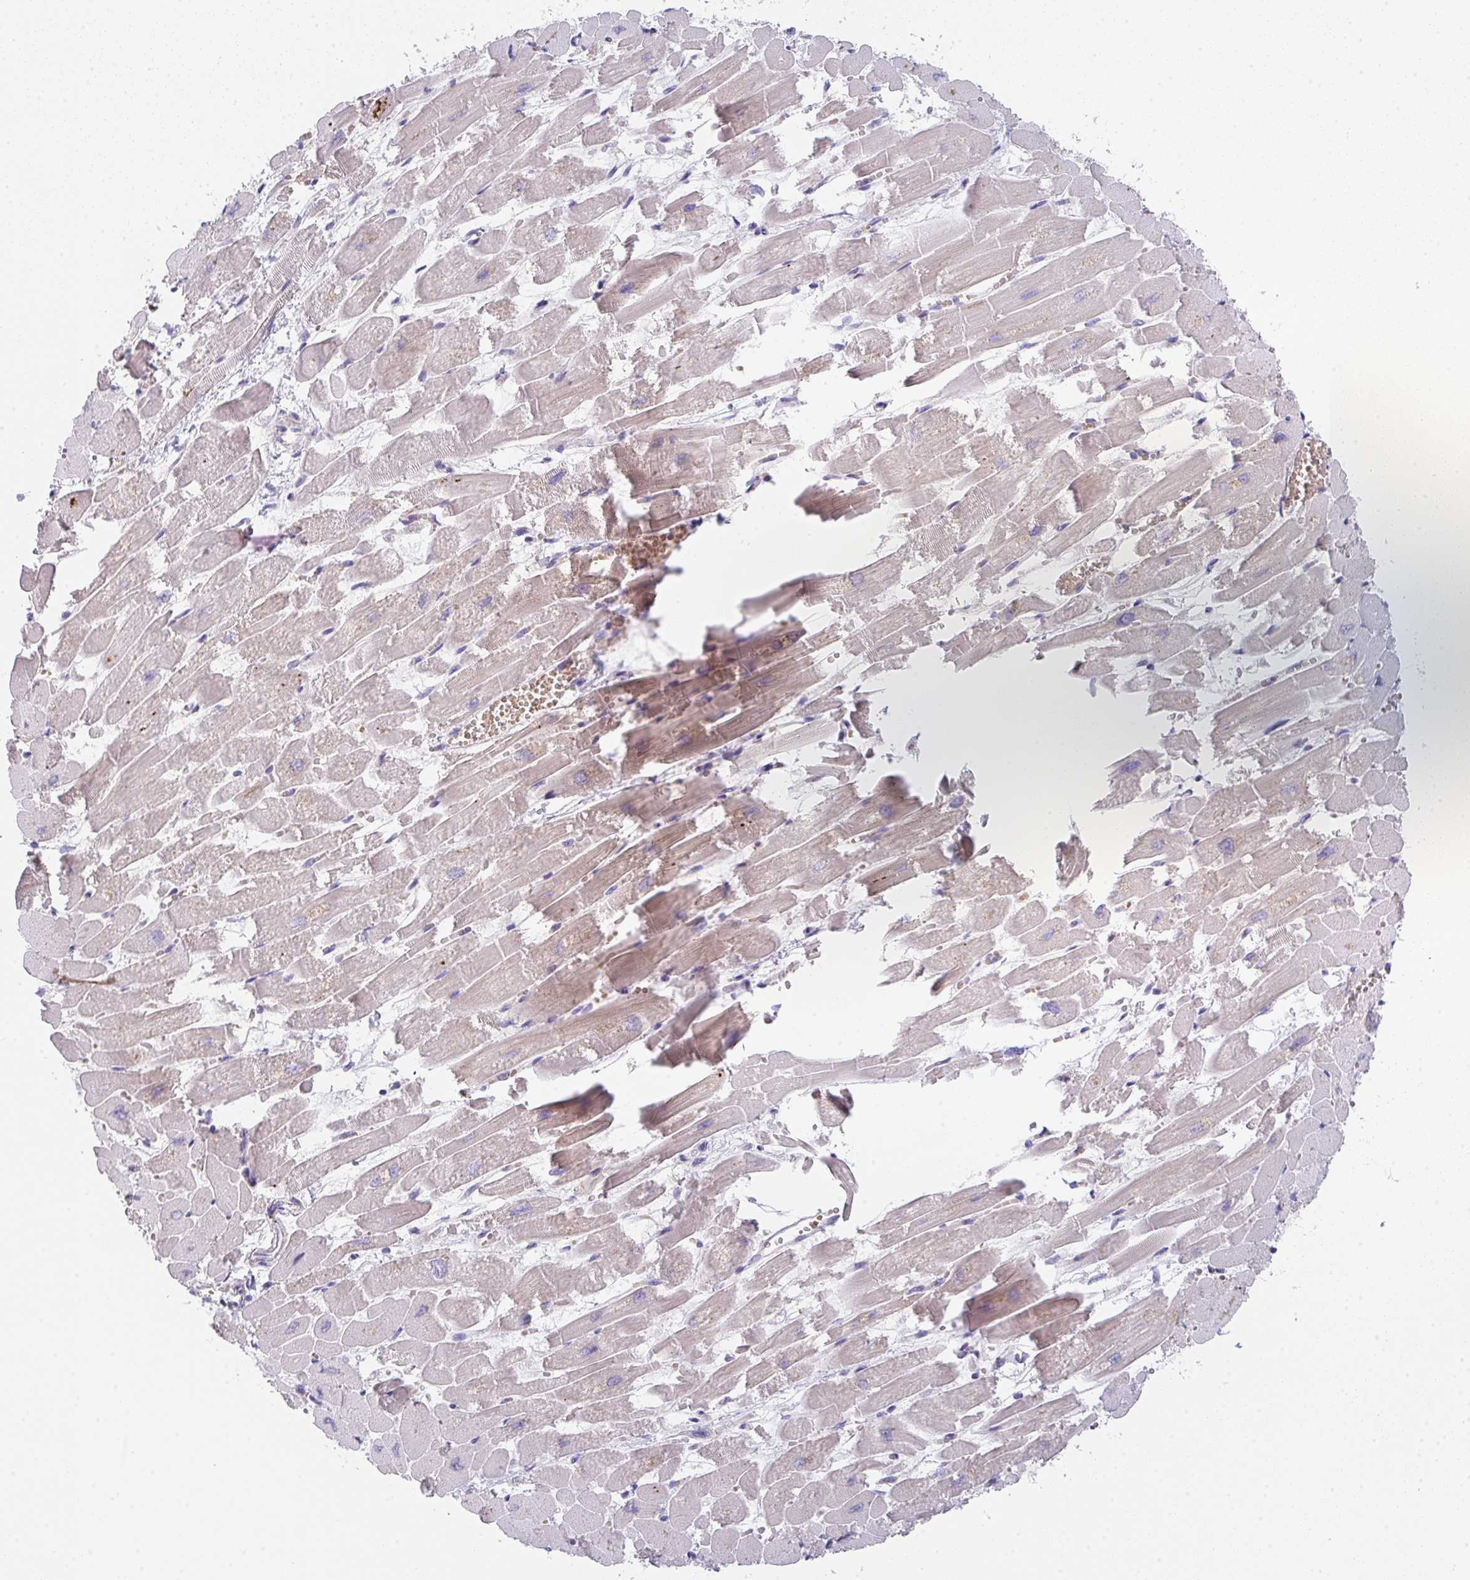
{"staining": {"intensity": "negative", "quantity": "none", "location": "none"}, "tissue": "heart muscle", "cell_type": "Cardiomyocytes", "image_type": "normal", "snomed": [{"axis": "morphology", "description": "Normal tissue, NOS"}, {"axis": "topography", "description": "Heart"}], "caption": "An image of heart muscle stained for a protein demonstrates no brown staining in cardiomyocytes. Nuclei are stained in blue.", "gene": "CACNA1S", "patient": {"sex": "female", "age": 52}}